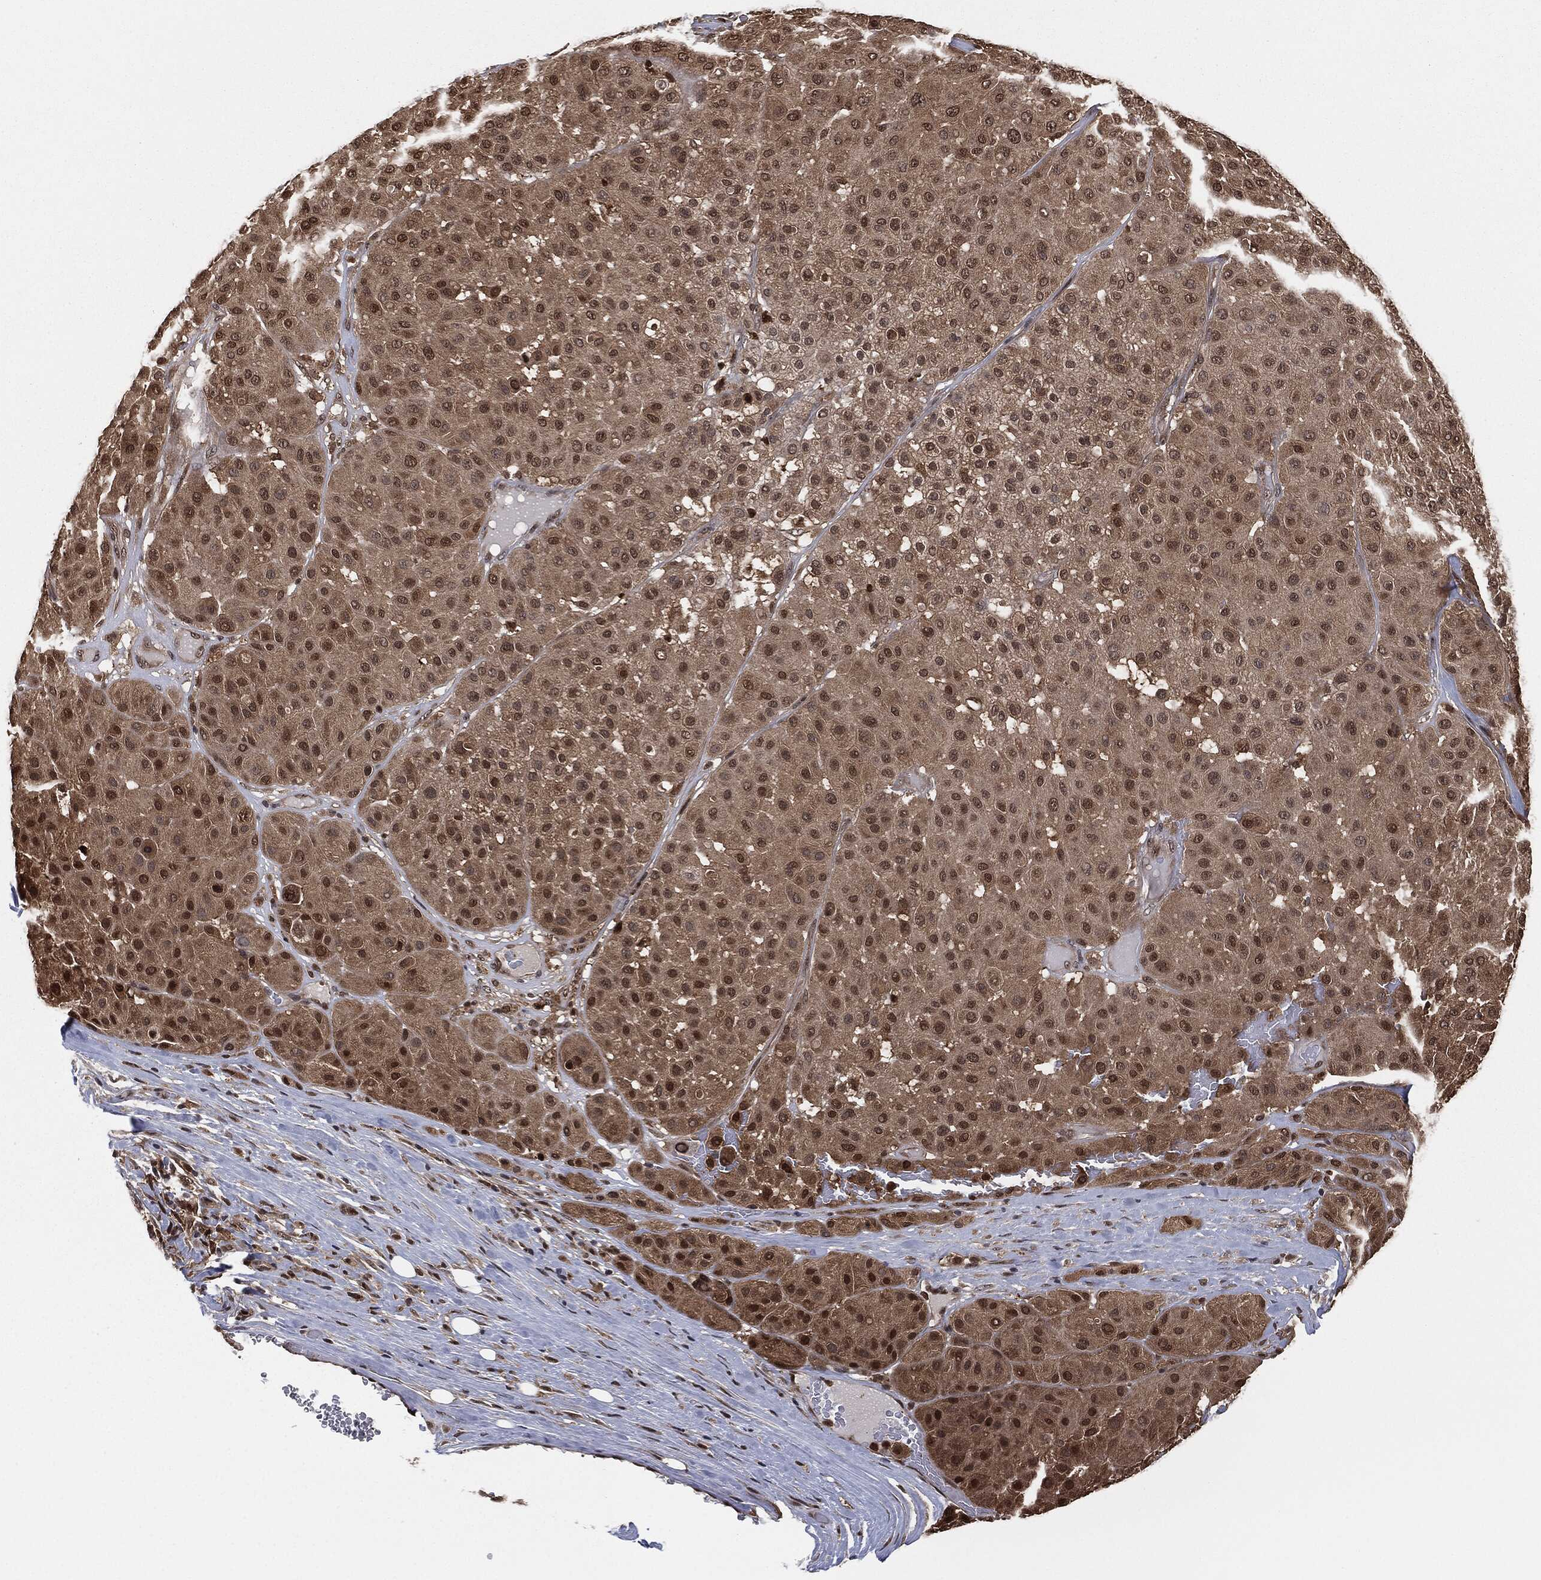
{"staining": {"intensity": "moderate", "quantity": "25%-75%", "location": "nuclear"}, "tissue": "melanoma", "cell_type": "Tumor cells", "image_type": "cancer", "snomed": [{"axis": "morphology", "description": "Malignant melanoma, Metastatic site"}, {"axis": "topography", "description": "Smooth muscle"}], "caption": "Moderate nuclear staining for a protein is present in approximately 25%-75% of tumor cells of melanoma using immunohistochemistry (IHC).", "gene": "CAPRIN2", "patient": {"sex": "male", "age": 41}}